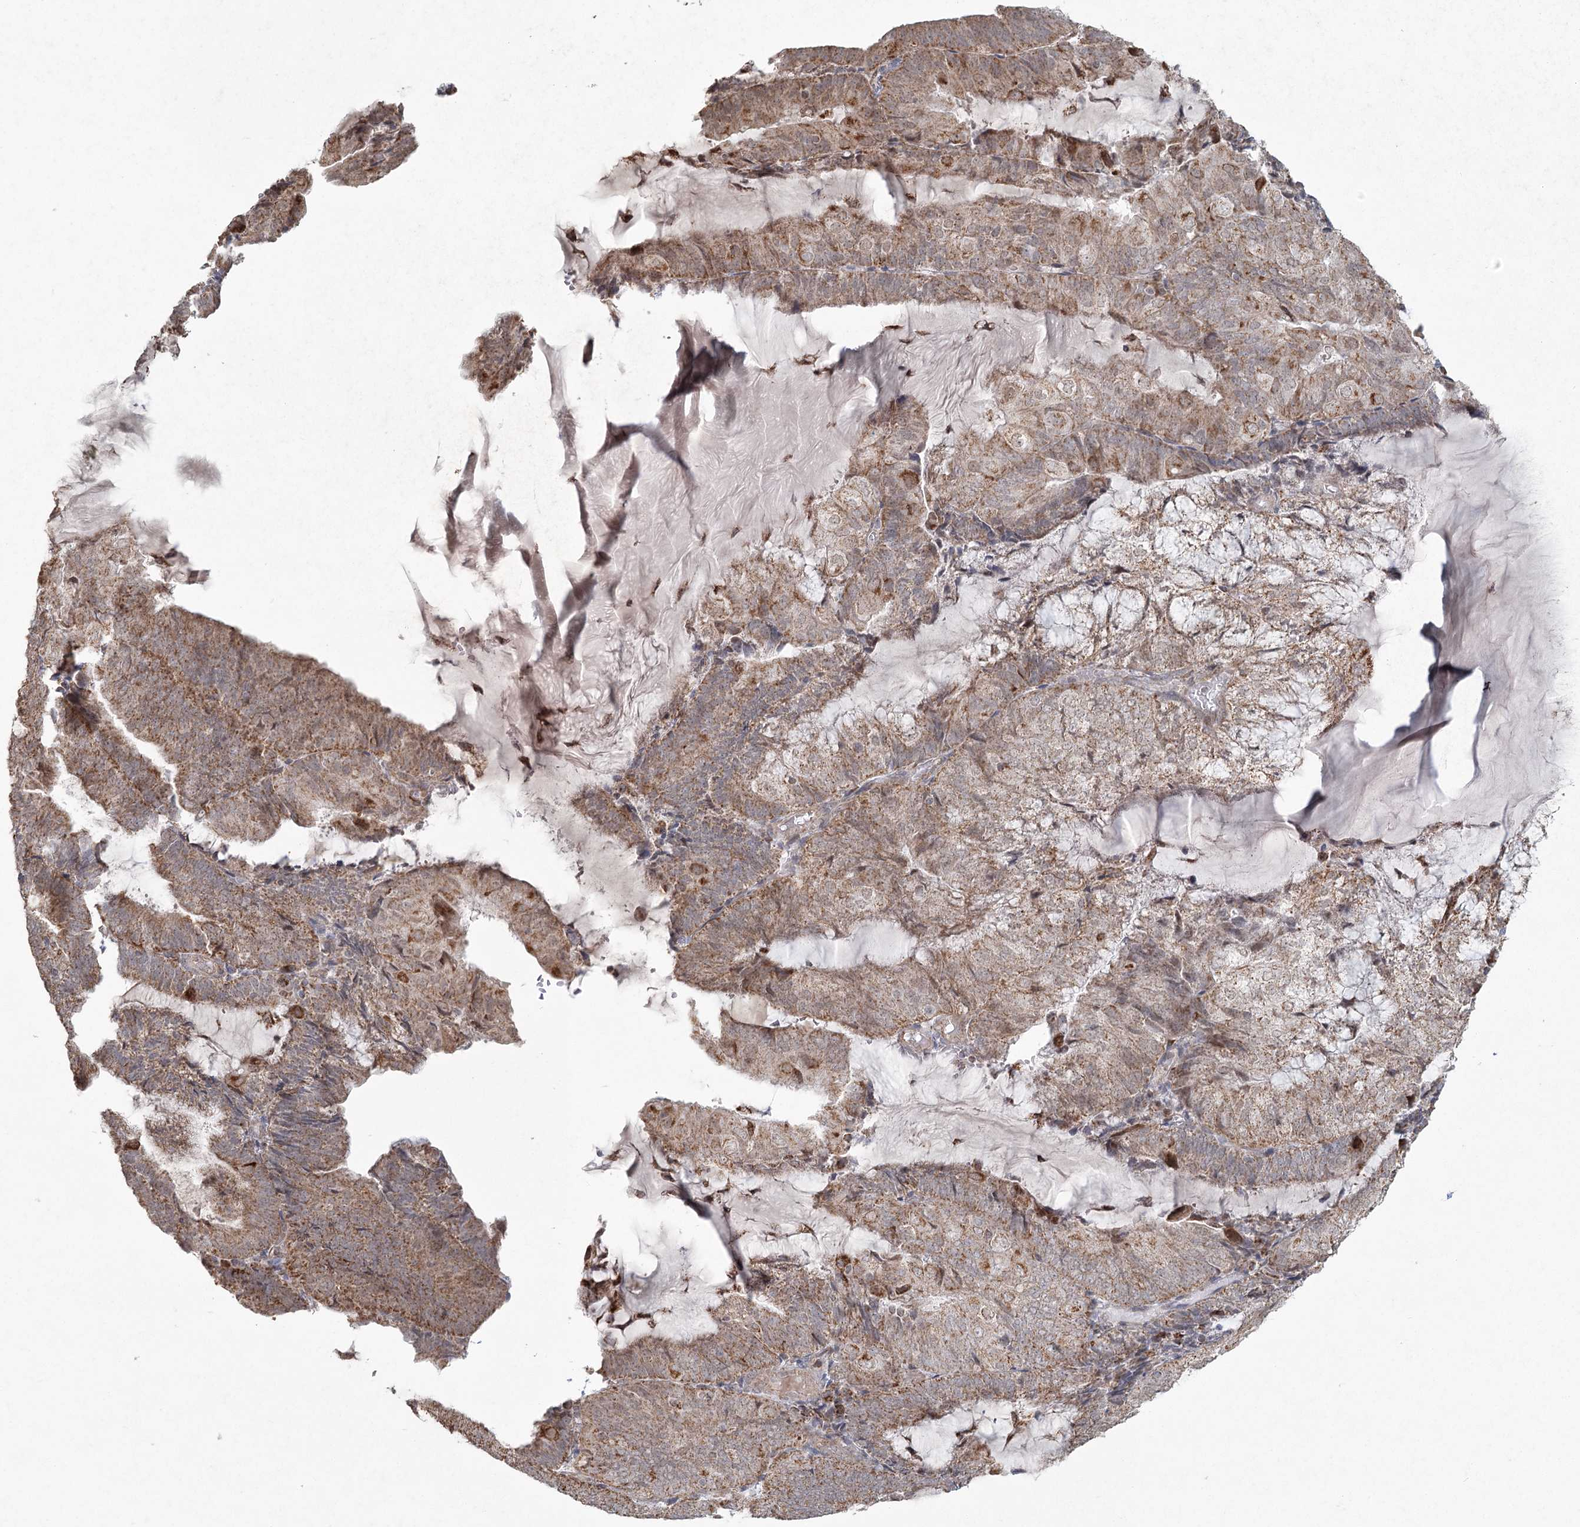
{"staining": {"intensity": "moderate", "quantity": ">75%", "location": "cytoplasmic/membranous"}, "tissue": "endometrial cancer", "cell_type": "Tumor cells", "image_type": "cancer", "snomed": [{"axis": "morphology", "description": "Adenocarcinoma, NOS"}, {"axis": "topography", "description": "Endometrium"}], "caption": "This image shows immunohistochemistry staining of endometrial cancer, with medium moderate cytoplasmic/membranous staining in about >75% of tumor cells.", "gene": "LACTB", "patient": {"sex": "female", "age": 81}}